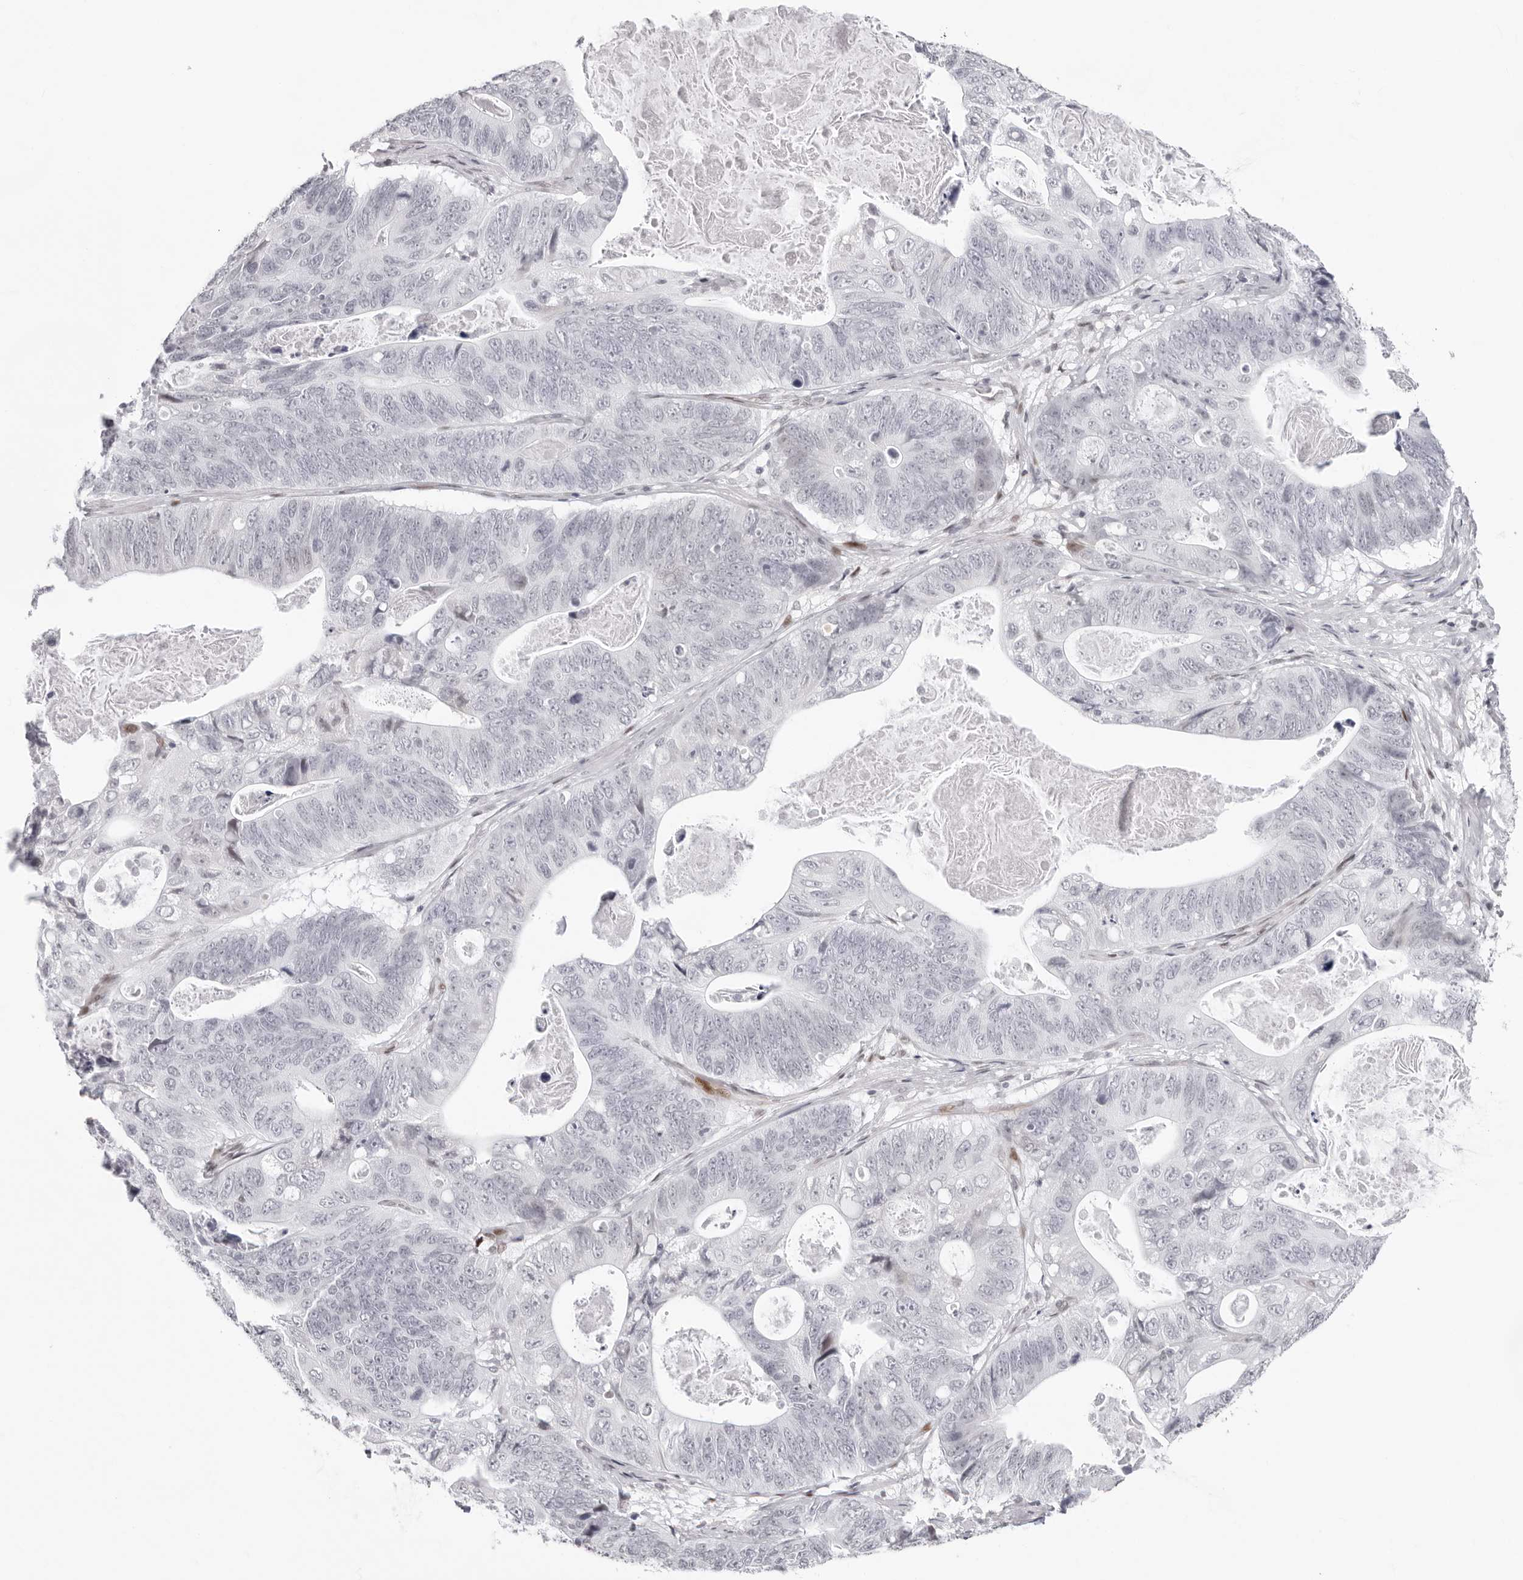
{"staining": {"intensity": "negative", "quantity": "none", "location": "none"}, "tissue": "stomach cancer", "cell_type": "Tumor cells", "image_type": "cancer", "snomed": [{"axis": "morphology", "description": "Normal tissue, NOS"}, {"axis": "morphology", "description": "Adenocarcinoma, NOS"}, {"axis": "topography", "description": "Stomach"}], "caption": "Tumor cells are negative for protein expression in human stomach adenocarcinoma.", "gene": "NTPCR", "patient": {"sex": "female", "age": 89}}